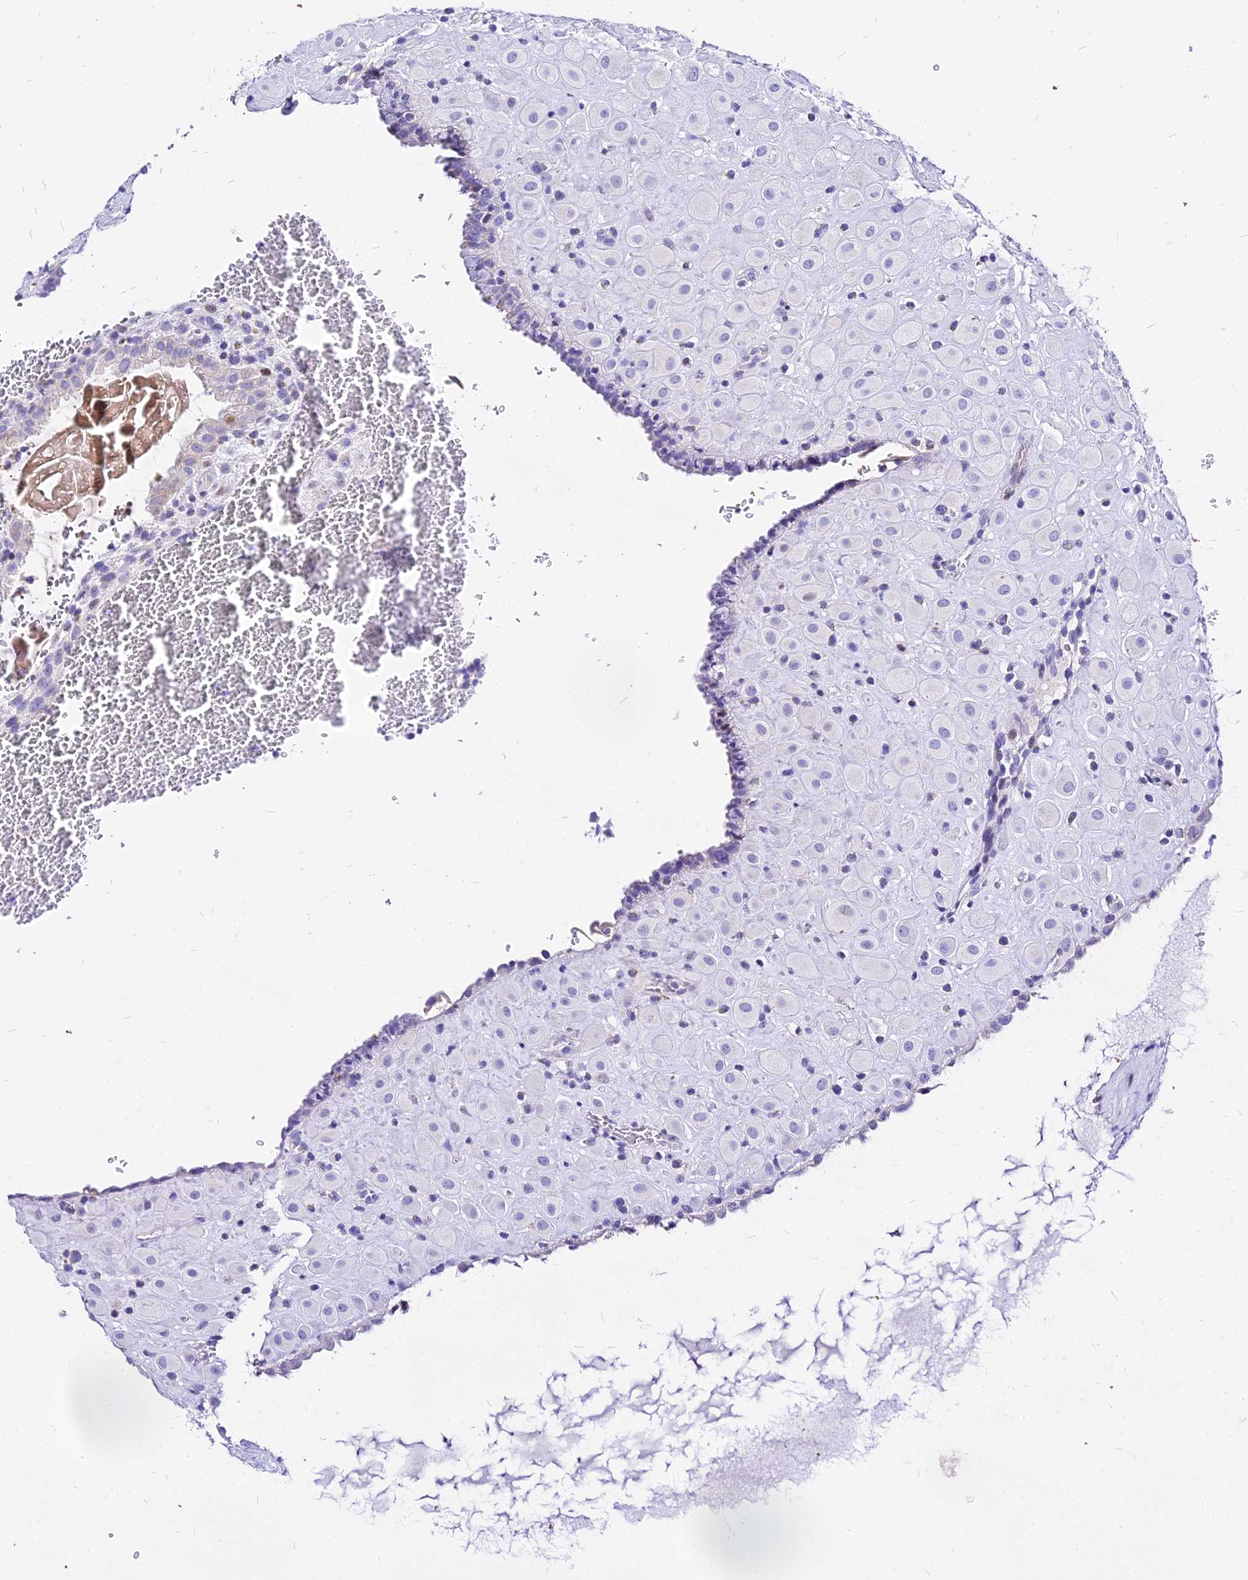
{"staining": {"intensity": "negative", "quantity": "none", "location": "none"}, "tissue": "placenta", "cell_type": "Decidual cells", "image_type": "normal", "snomed": [{"axis": "morphology", "description": "Normal tissue, NOS"}, {"axis": "topography", "description": "Placenta"}], "caption": "IHC image of unremarkable human placenta stained for a protein (brown), which demonstrates no staining in decidual cells.", "gene": "CARD18", "patient": {"sex": "female", "age": 35}}